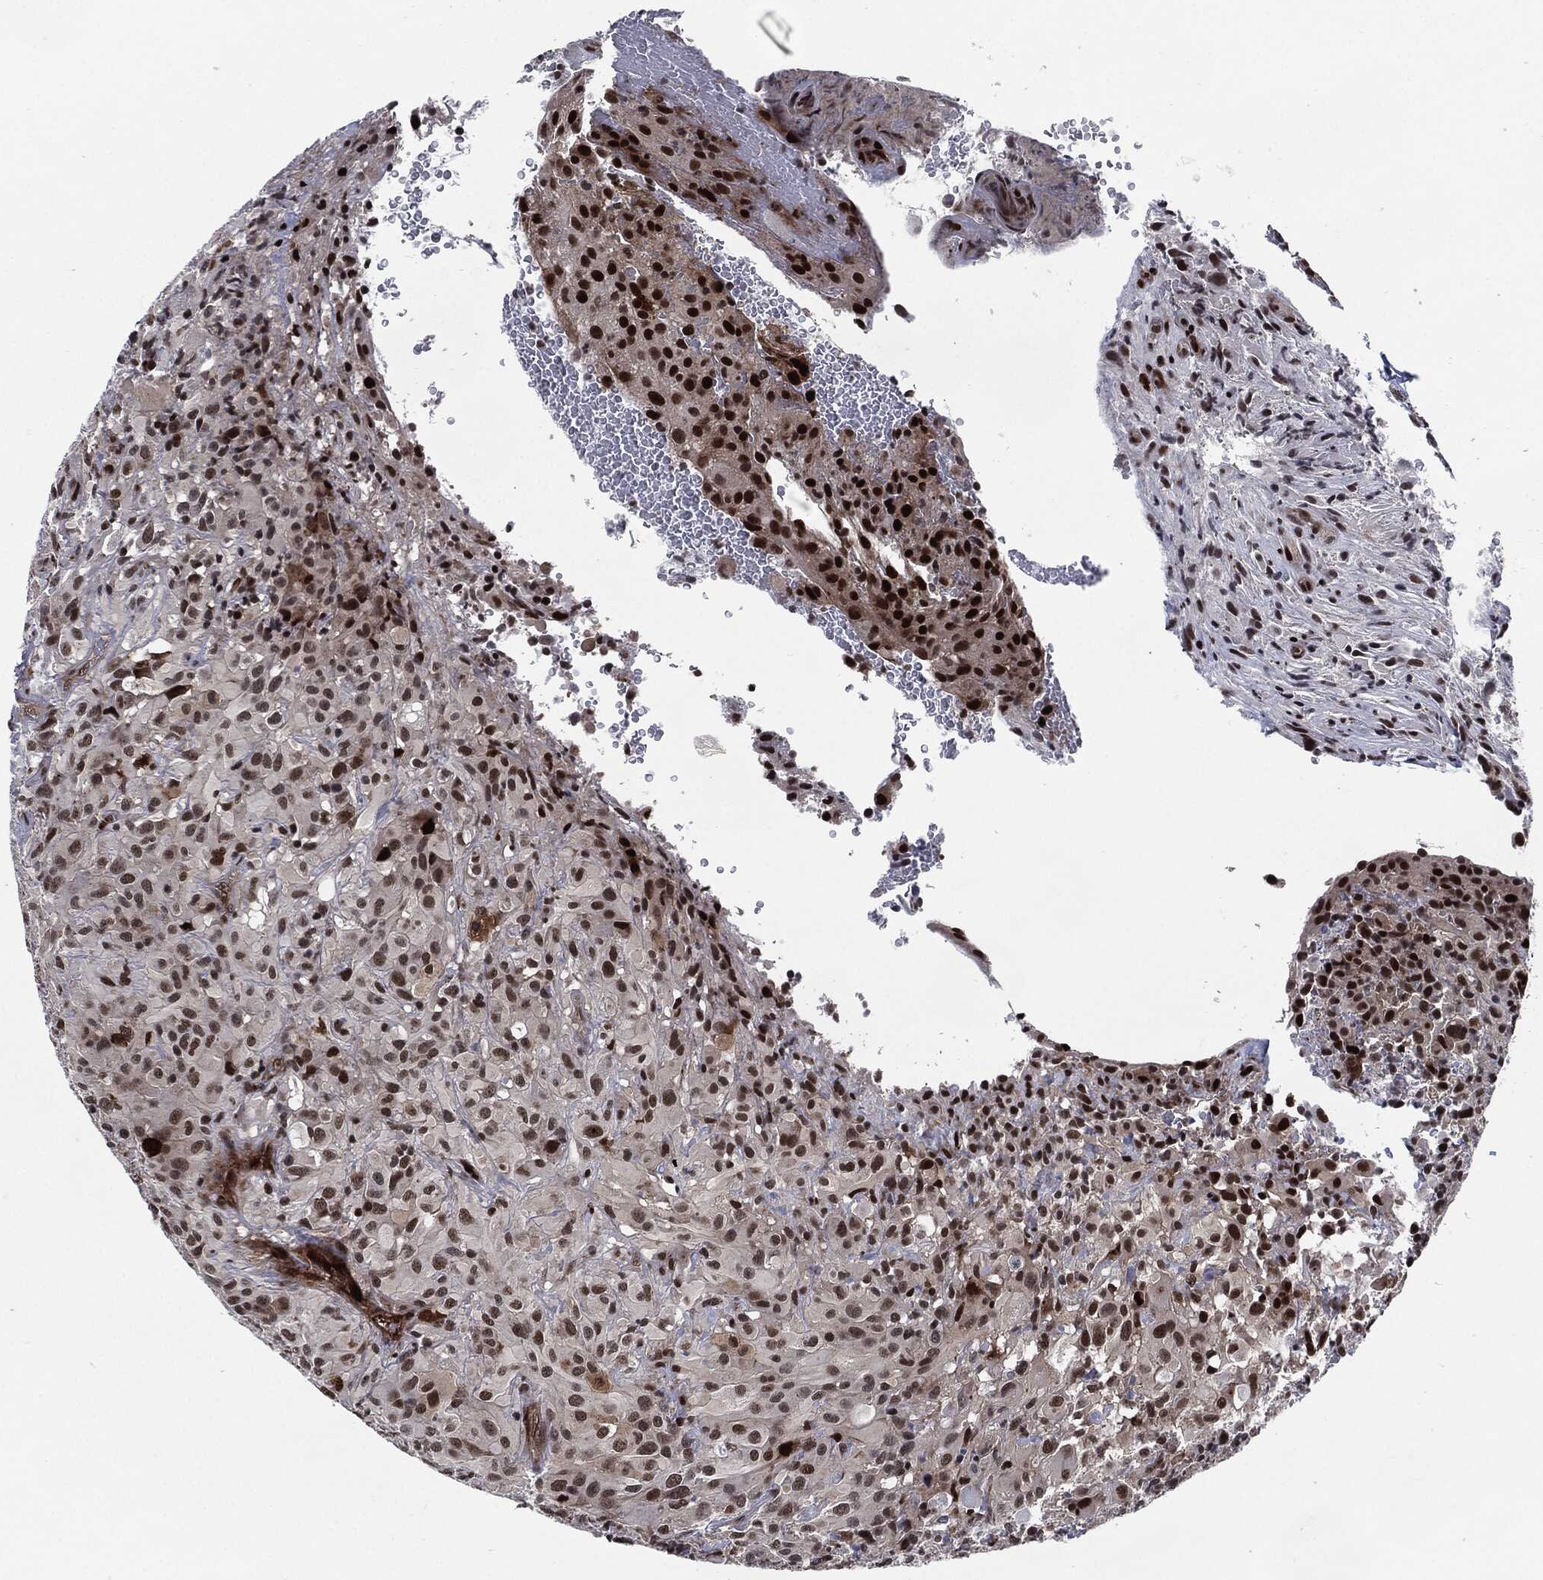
{"staining": {"intensity": "strong", "quantity": "25%-75%", "location": "cytoplasmic/membranous"}, "tissue": "glioma", "cell_type": "Tumor cells", "image_type": "cancer", "snomed": [{"axis": "morphology", "description": "Glioma, malignant, High grade"}, {"axis": "topography", "description": "Cerebral cortex"}], "caption": "Immunohistochemical staining of human glioma exhibits high levels of strong cytoplasmic/membranous positivity in approximately 25%-75% of tumor cells.", "gene": "AKT2", "patient": {"sex": "male", "age": 35}}